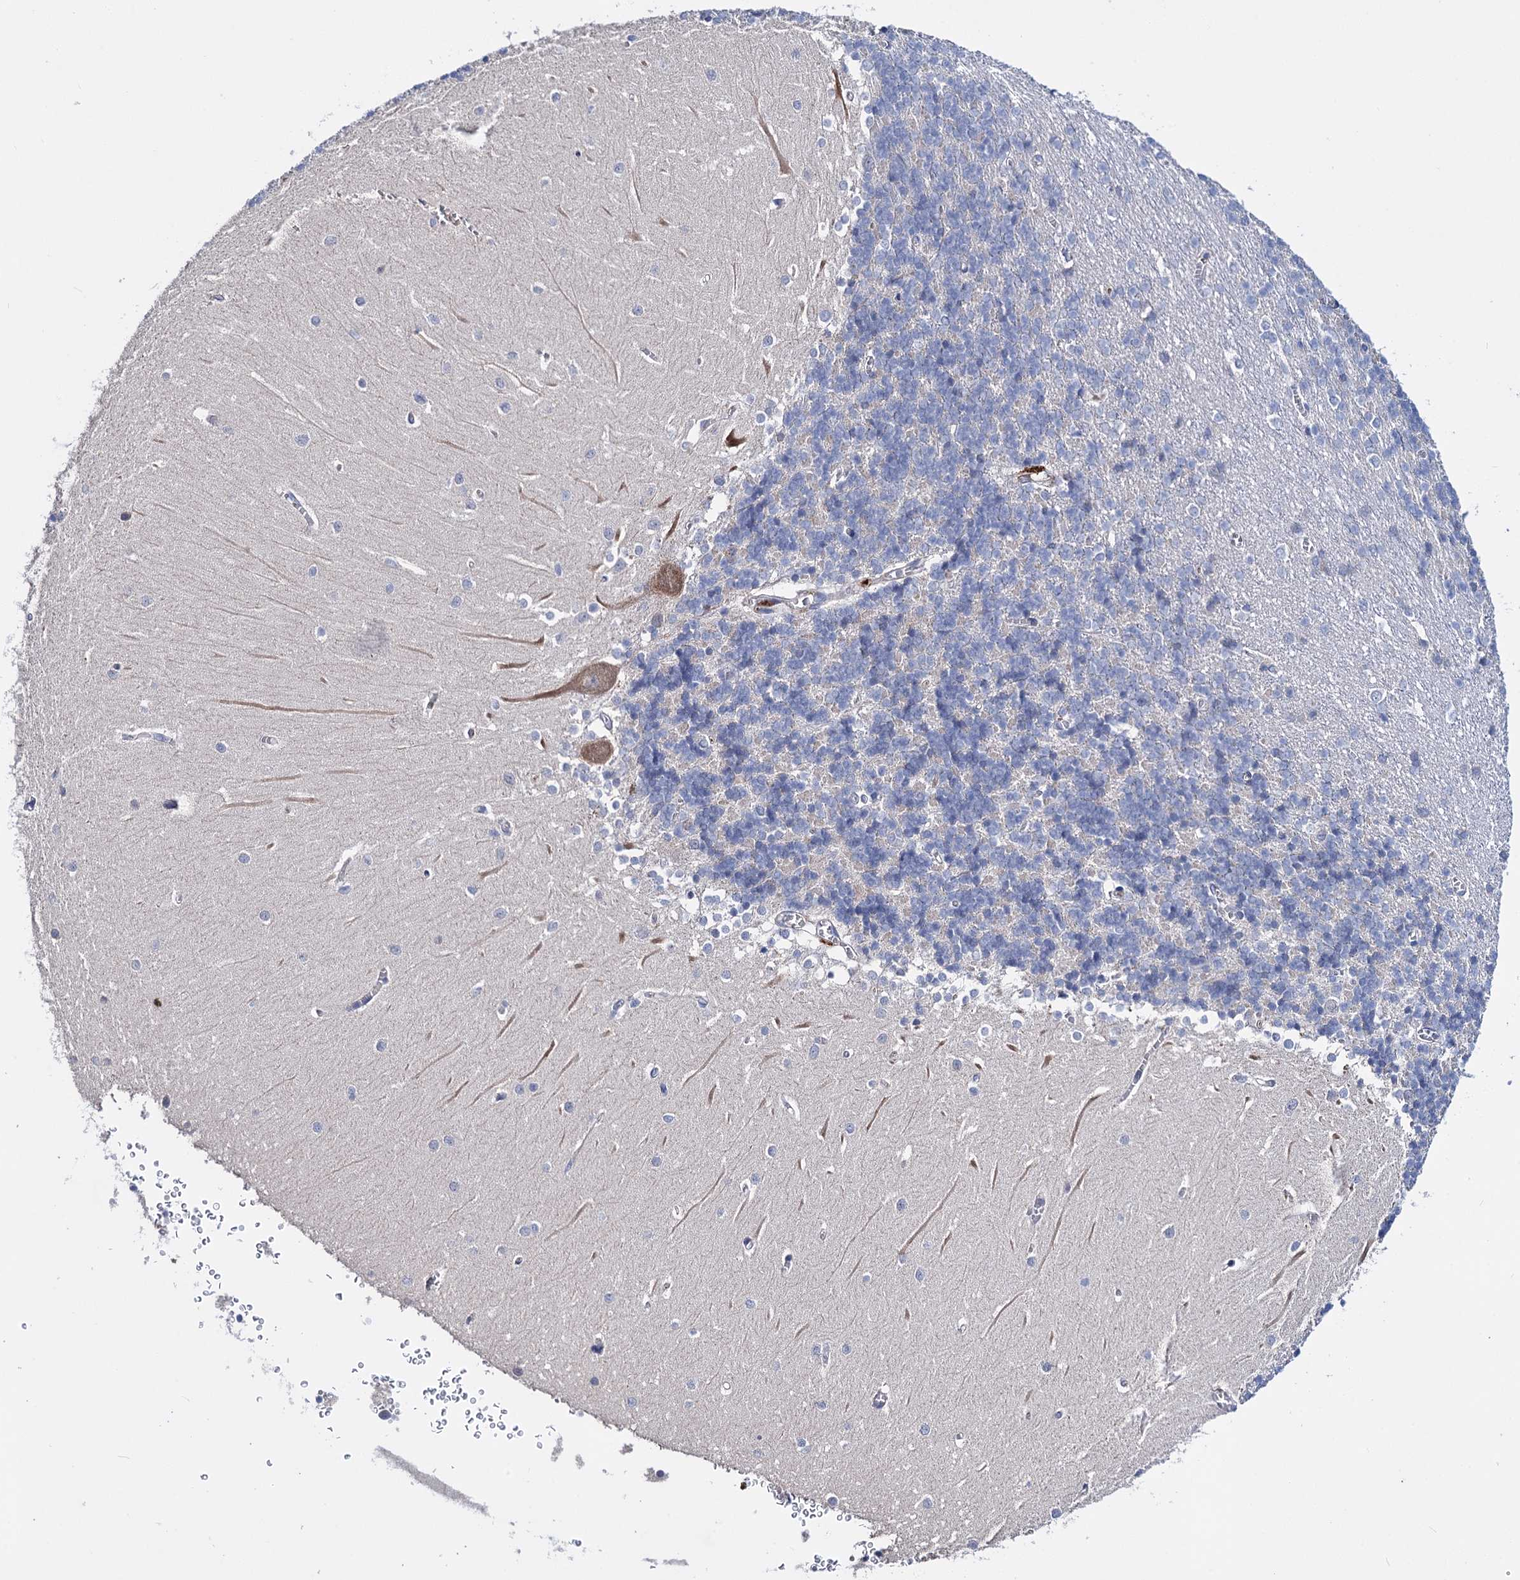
{"staining": {"intensity": "negative", "quantity": "none", "location": "none"}, "tissue": "cerebellum", "cell_type": "Cells in granular layer", "image_type": "normal", "snomed": [{"axis": "morphology", "description": "Normal tissue, NOS"}, {"axis": "topography", "description": "Cerebellum"}], "caption": "Cells in granular layer are negative for brown protein staining in unremarkable cerebellum. (DAB (3,3'-diaminobenzidine) IHC with hematoxylin counter stain).", "gene": "PPP1R32", "patient": {"sex": "male", "age": 37}}